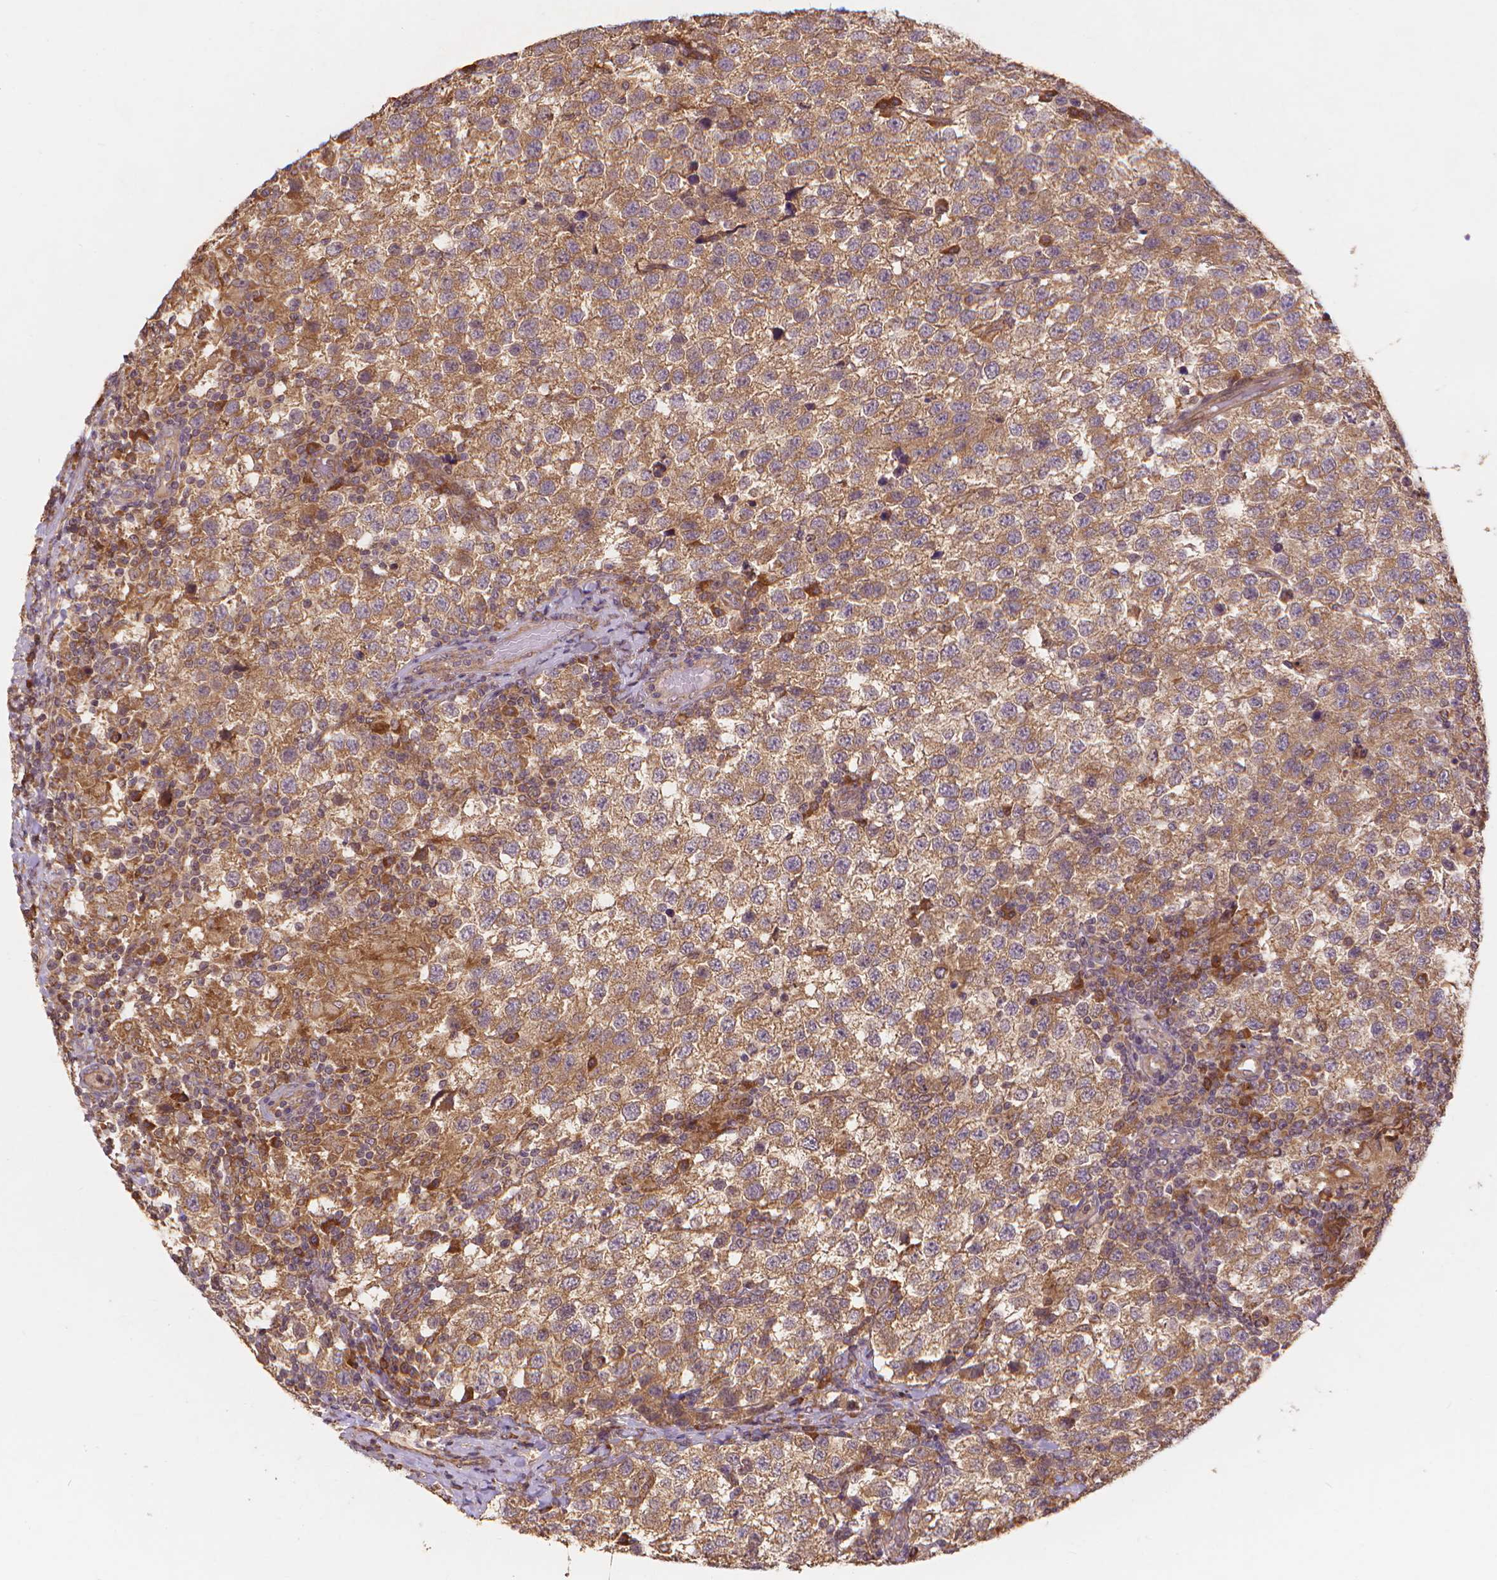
{"staining": {"intensity": "moderate", "quantity": ">75%", "location": "cytoplasmic/membranous"}, "tissue": "testis cancer", "cell_type": "Tumor cells", "image_type": "cancer", "snomed": [{"axis": "morphology", "description": "Seminoma, NOS"}, {"axis": "topography", "description": "Testis"}], "caption": "Tumor cells demonstrate moderate cytoplasmic/membranous staining in about >75% of cells in testis cancer.", "gene": "TAB2", "patient": {"sex": "male", "age": 34}}